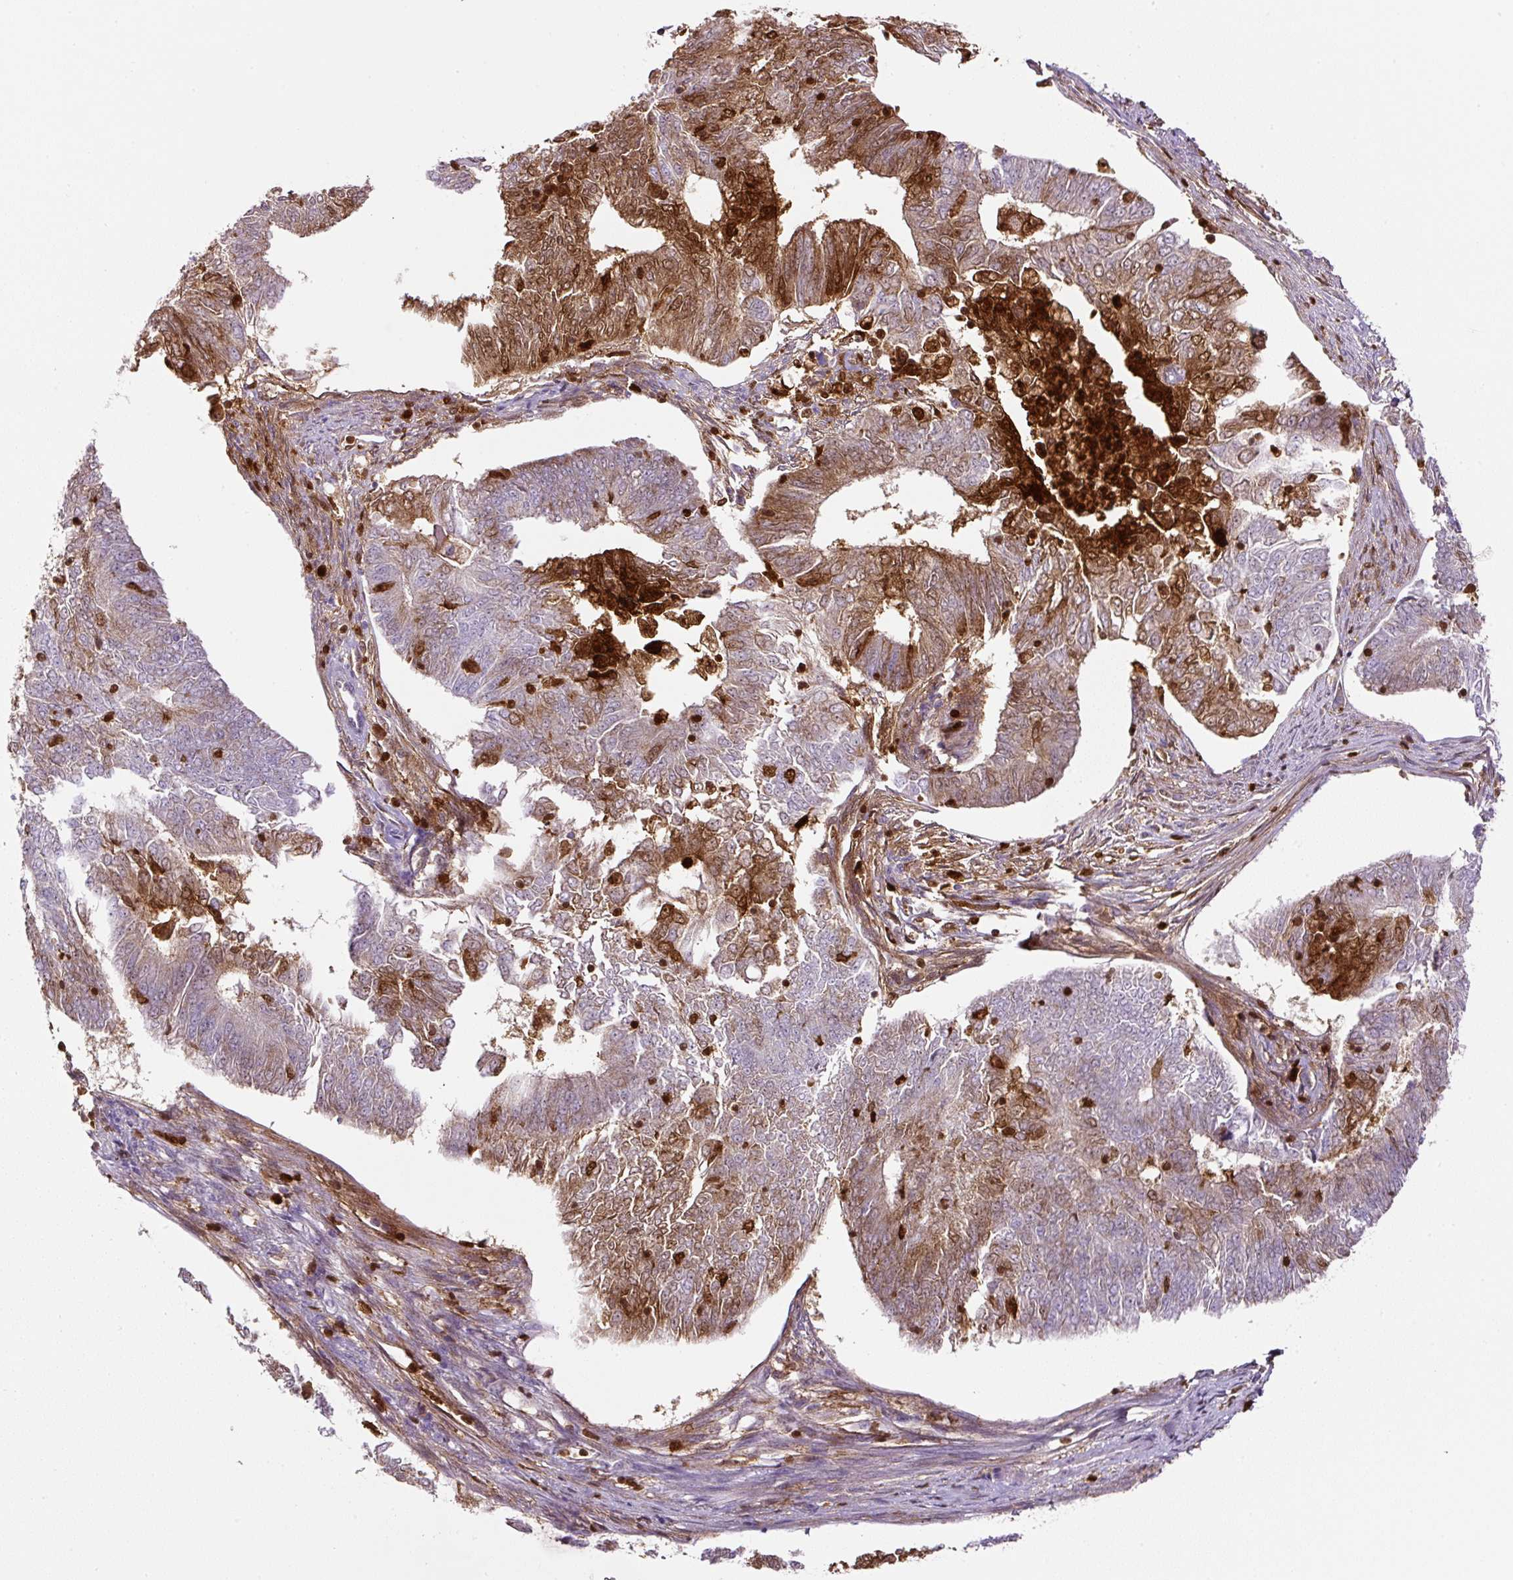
{"staining": {"intensity": "moderate", "quantity": "<25%", "location": "cytoplasmic/membranous,nuclear"}, "tissue": "endometrial cancer", "cell_type": "Tumor cells", "image_type": "cancer", "snomed": [{"axis": "morphology", "description": "Adenocarcinoma, NOS"}, {"axis": "topography", "description": "Endometrium"}], "caption": "Endometrial cancer tissue exhibits moderate cytoplasmic/membranous and nuclear expression in about <25% of tumor cells, visualized by immunohistochemistry.", "gene": "ANXA1", "patient": {"sex": "female", "age": 62}}